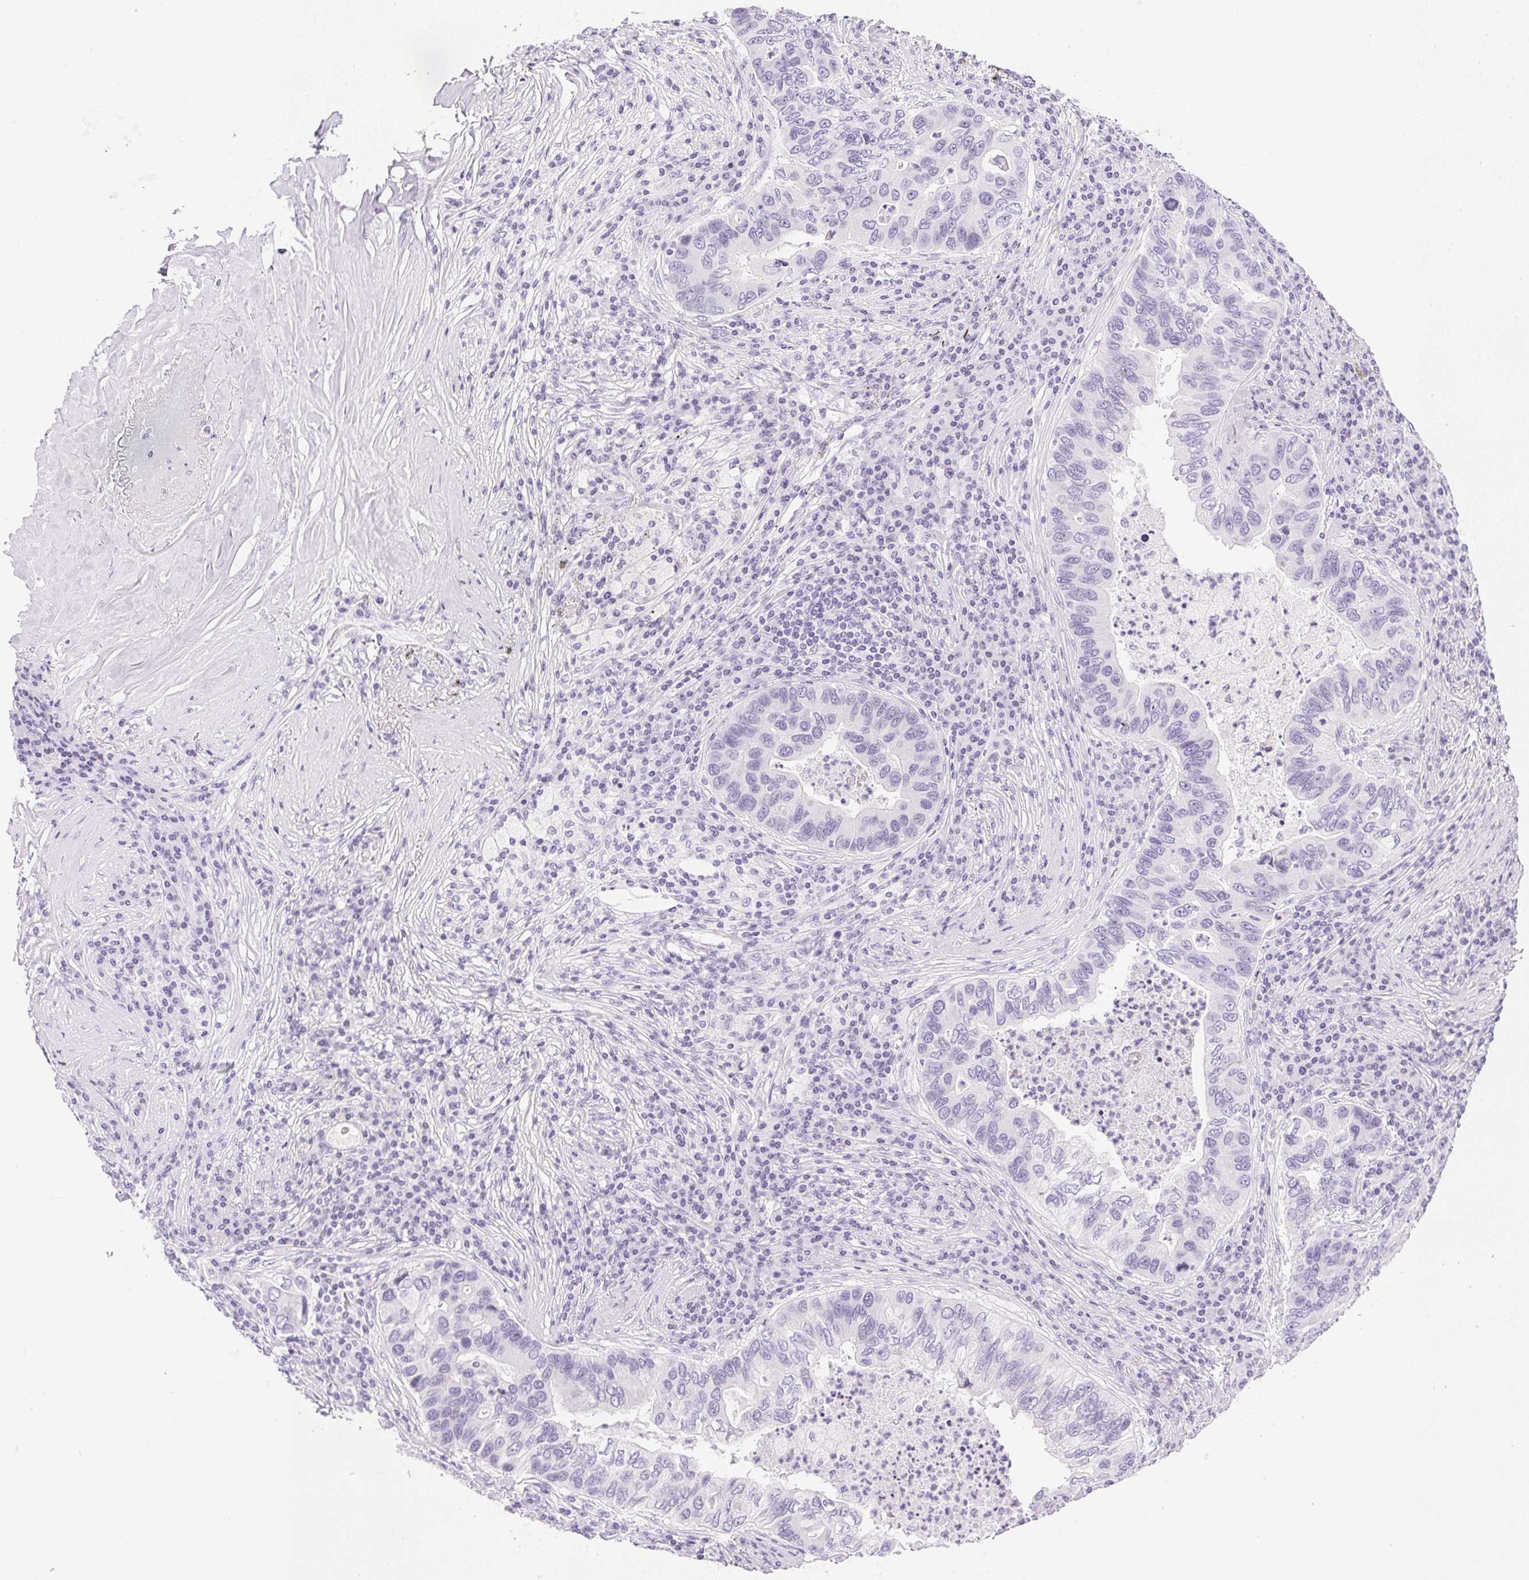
{"staining": {"intensity": "negative", "quantity": "none", "location": "none"}, "tissue": "lung cancer", "cell_type": "Tumor cells", "image_type": "cancer", "snomed": [{"axis": "morphology", "description": "Adenocarcinoma, NOS"}, {"axis": "morphology", "description": "Adenocarcinoma, metastatic, NOS"}, {"axis": "topography", "description": "Lymph node"}, {"axis": "topography", "description": "Lung"}], "caption": "Protein analysis of lung adenocarcinoma demonstrates no significant staining in tumor cells. (DAB IHC with hematoxylin counter stain).", "gene": "CPB1", "patient": {"sex": "female", "age": 54}}